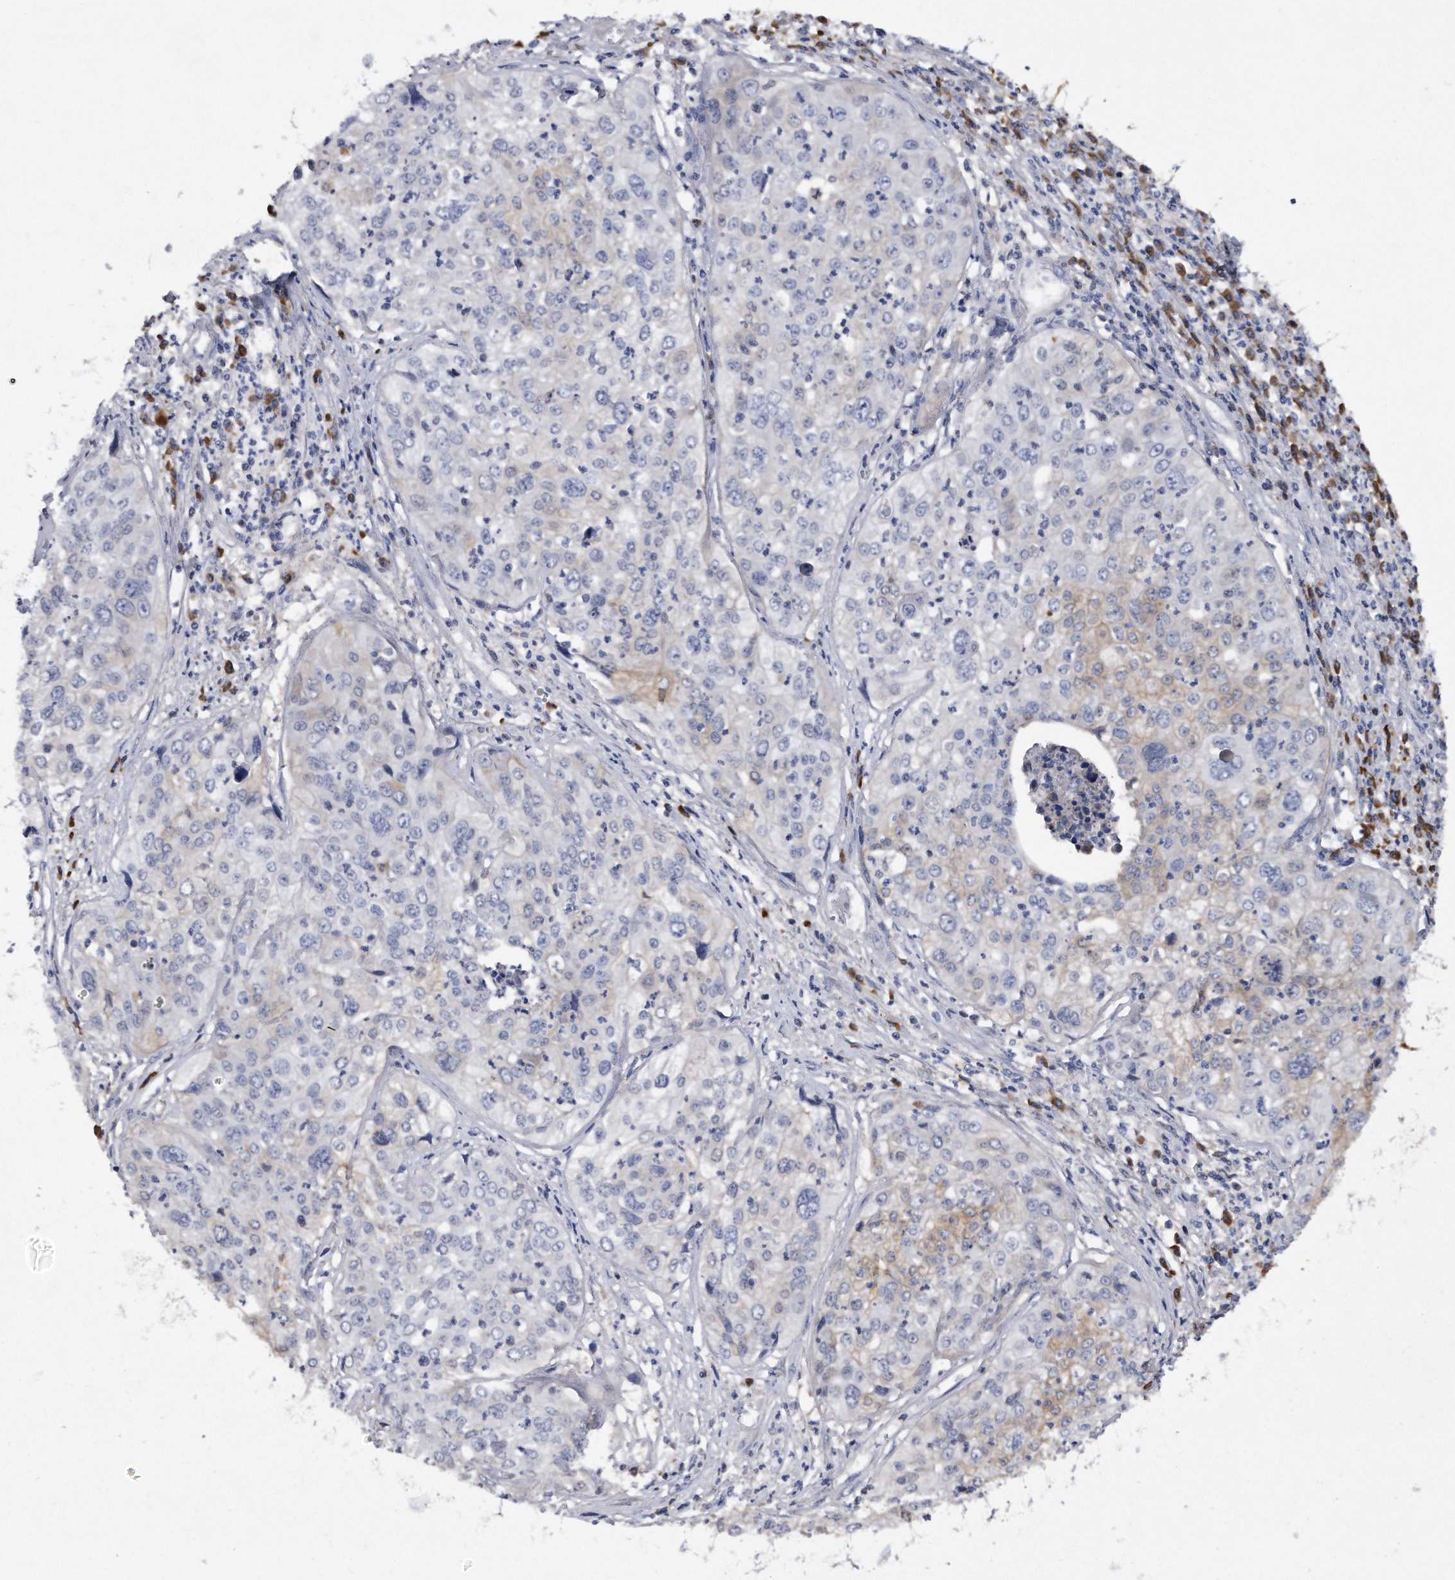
{"staining": {"intensity": "weak", "quantity": "<25%", "location": "cytoplasmic/membranous"}, "tissue": "cervical cancer", "cell_type": "Tumor cells", "image_type": "cancer", "snomed": [{"axis": "morphology", "description": "Squamous cell carcinoma, NOS"}, {"axis": "topography", "description": "Cervix"}], "caption": "Human squamous cell carcinoma (cervical) stained for a protein using immunohistochemistry displays no expression in tumor cells.", "gene": "ASNS", "patient": {"sex": "female", "age": 31}}